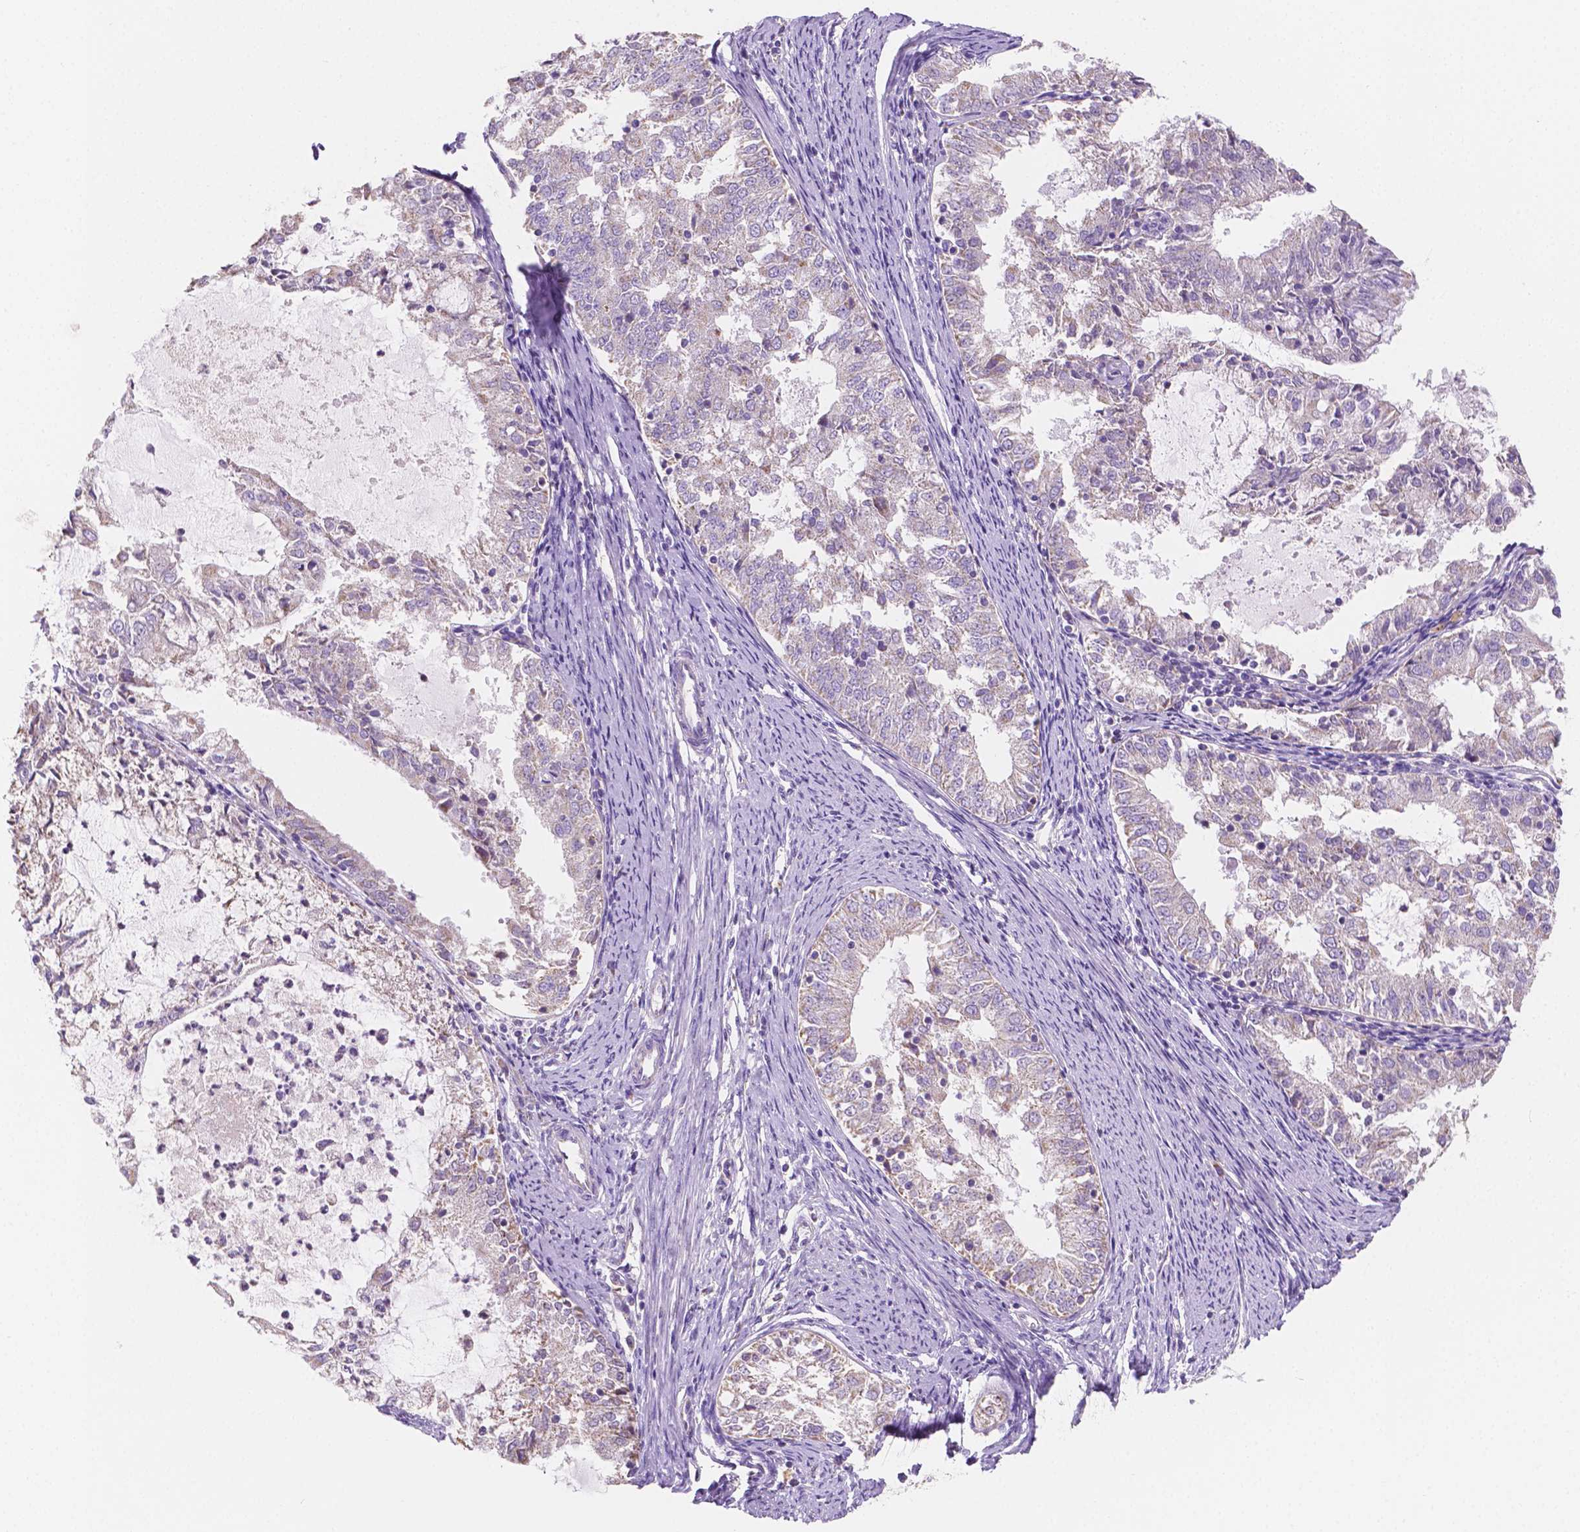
{"staining": {"intensity": "weak", "quantity": "<25%", "location": "cytoplasmic/membranous"}, "tissue": "endometrial cancer", "cell_type": "Tumor cells", "image_type": "cancer", "snomed": [{"axis": "morphology", "description": "Adenocarcinoma, NOS"}, {"axis": "topography", "description": "Endometrium"}], "caption": "Tumor cells show no significant staining in endometrial cancer. (DAB (3,3'-diaminobenzidine) immunohistochemistry, high magnification).", "gene": "TMEM130", "patient": {"sex": "female", "age": 57}}